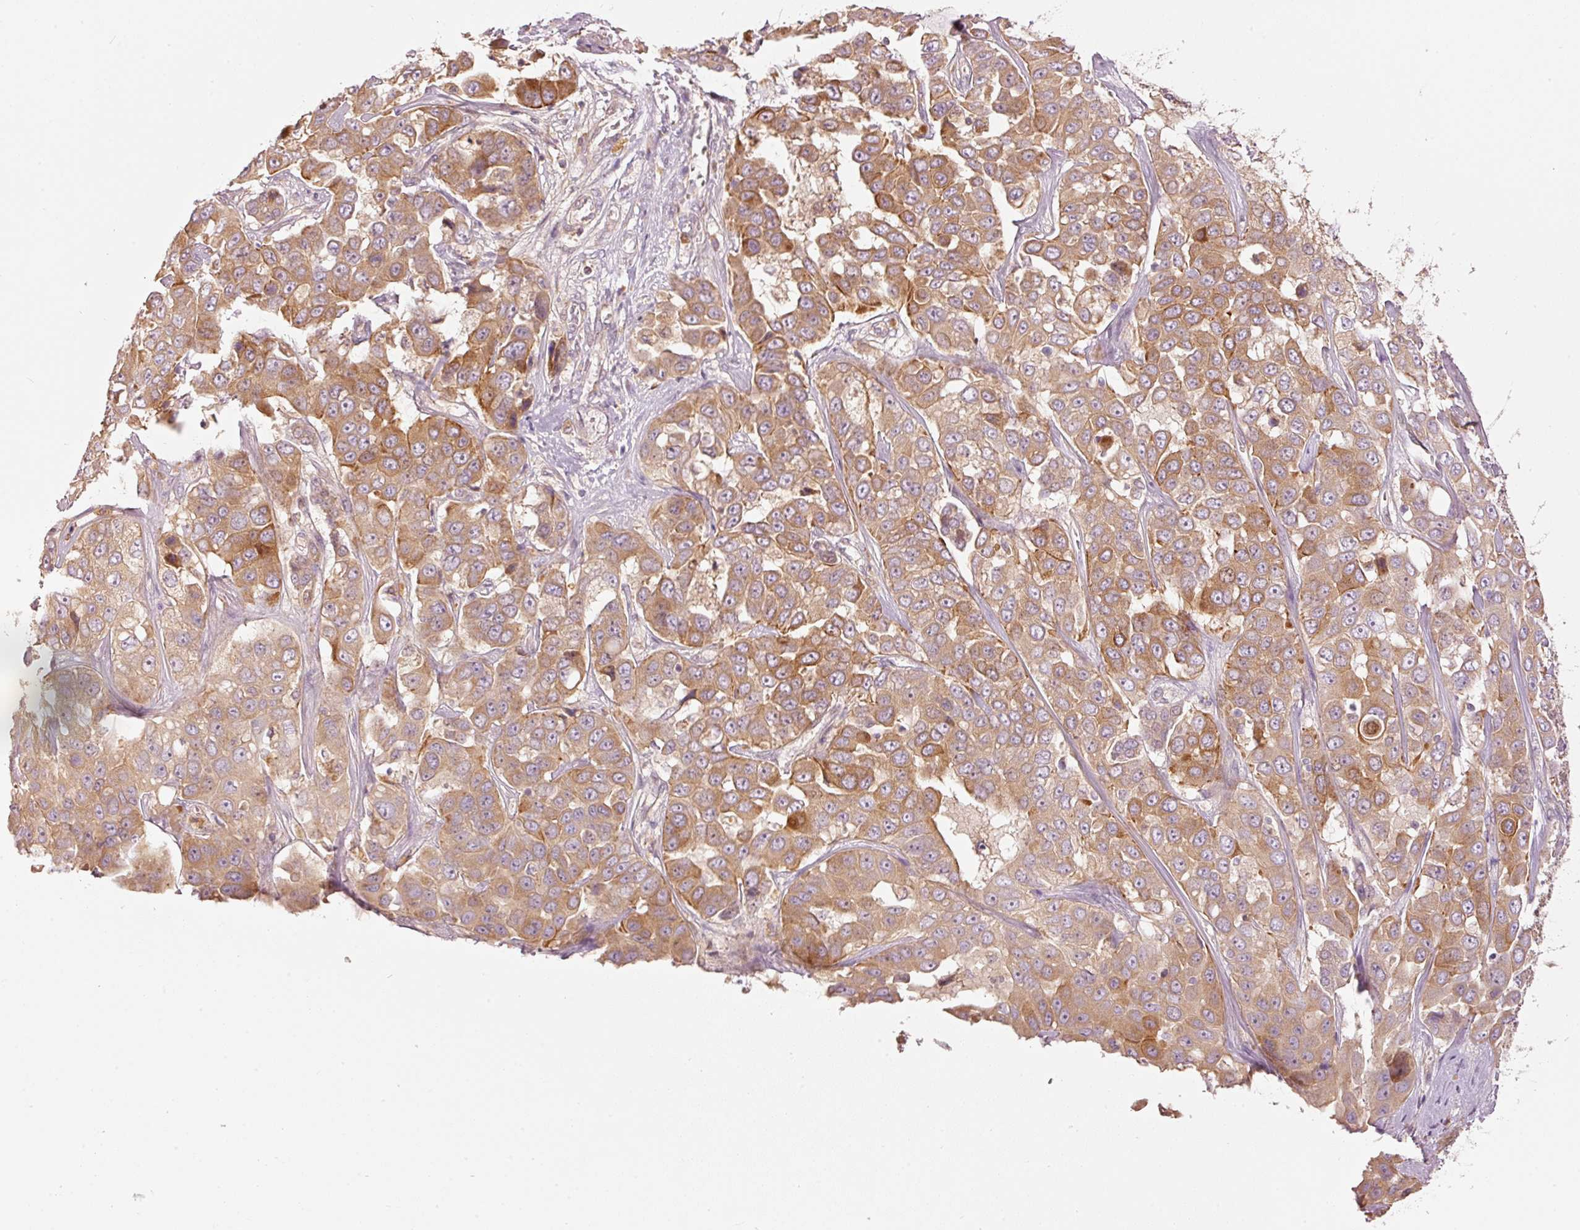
{"staining": {"intensity": "moderate", "quantity": ">75%", "location": "cytoplasmic/membranous"}, "tissue": "liver cancer", "cell_type": "Tumor cells", "image_type": "cancer", "snomed": [{"axis": "morphology", "description": "Cholangiocarcinoma"}, {"axis": "topography", "description": "Liver"}], "caption": "Tumor cells demonstrate medium levels of moderate cytoplasmic/membranous staining in about >75% of cells in human liver cholangiocarcinoma.", "gene": "MAP10", "patient": {"sex": "female", "age": 52}}